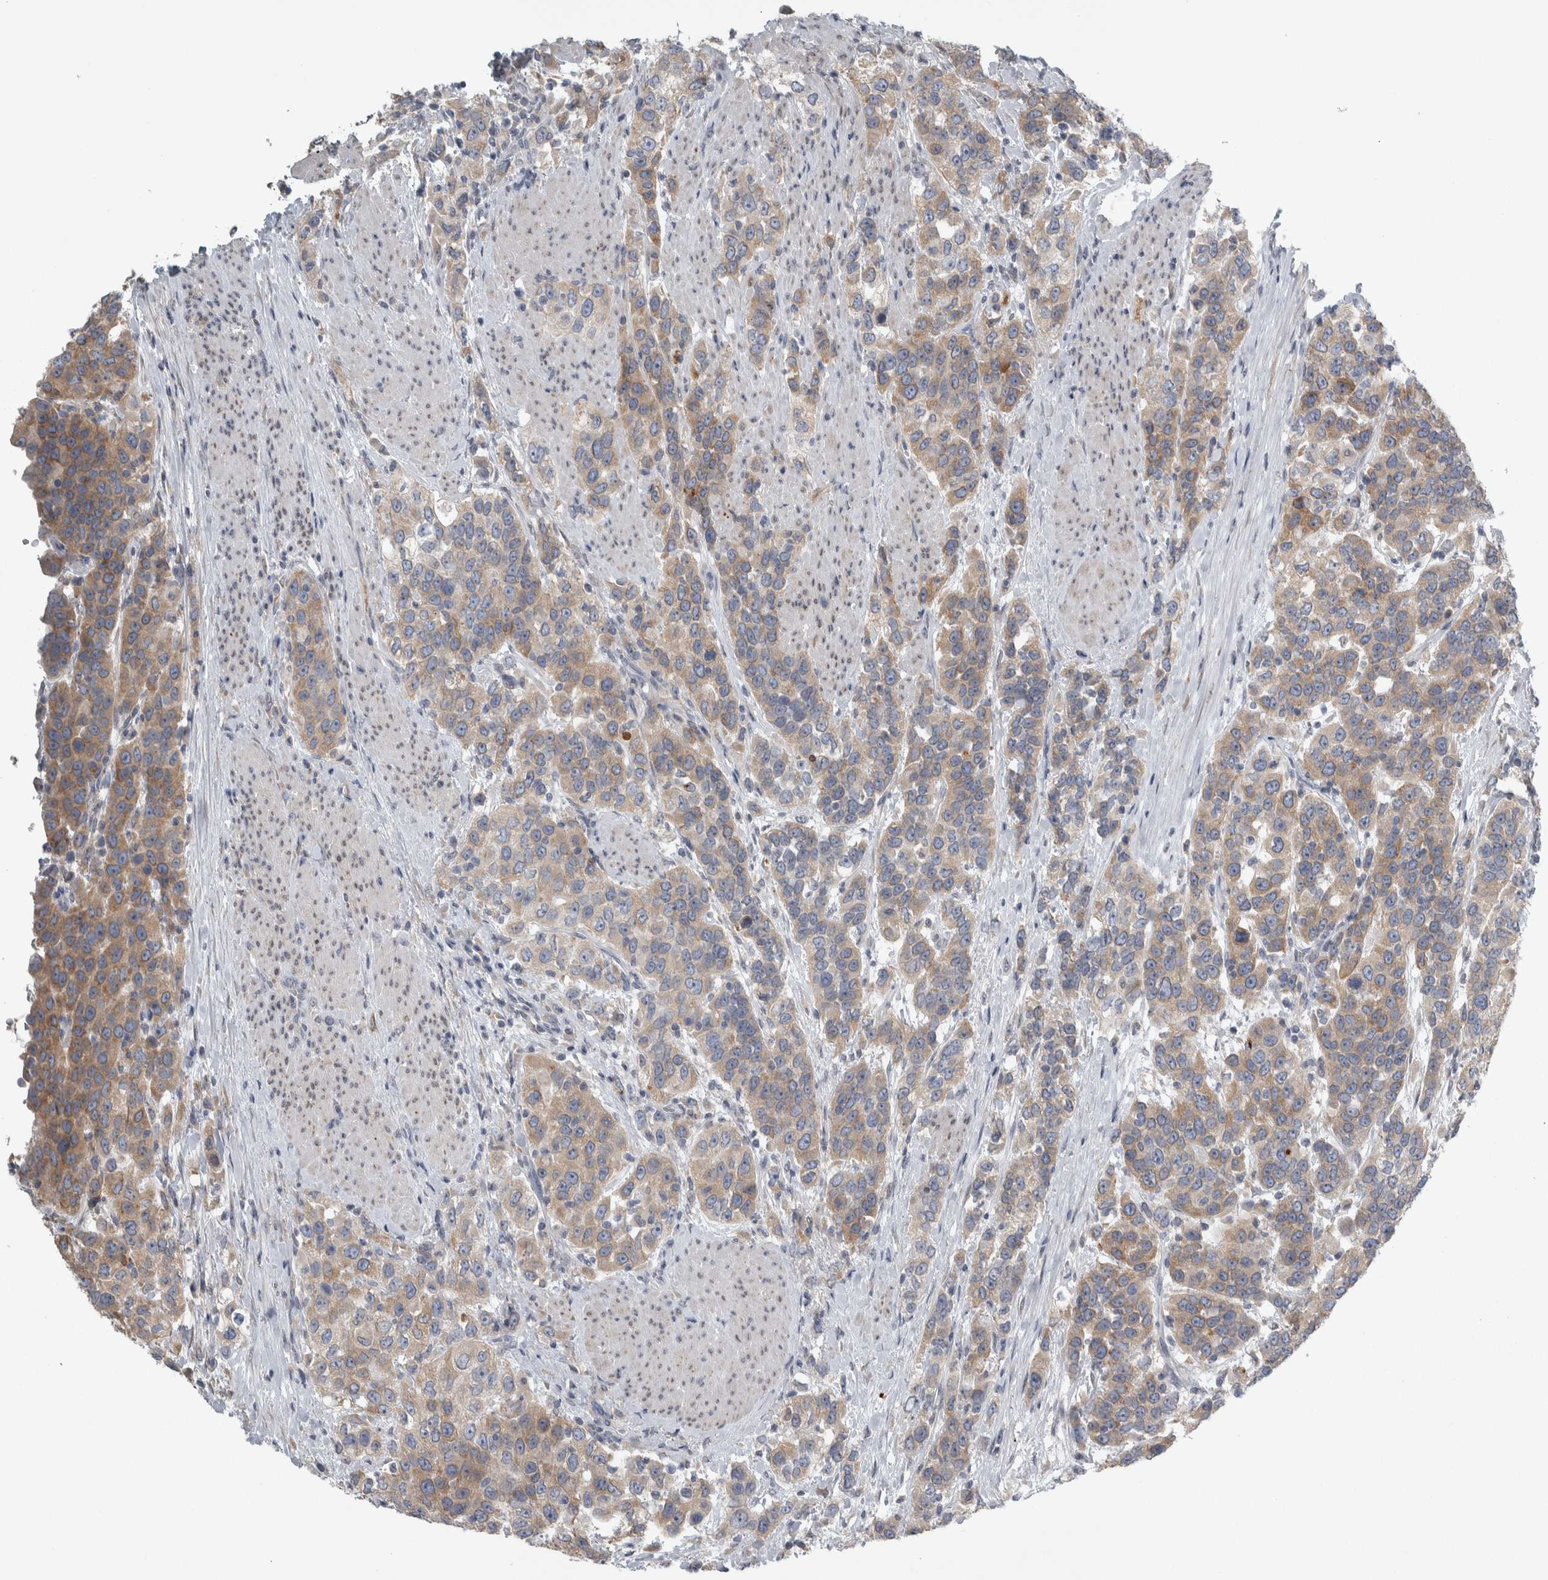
{"staining": {"intensity": "moderate", "quantity": ">75%", "location": "cytoplasmic/membranous"}, "tissue": "urothelial cancer", "cell_type": "Tumor cells", "image_type": "cancer", "snomed": [{"axis": "morphology", "description": "Urothelial carcinoma, High grade"}, {"axis": "topography", "description": "Urinary bladder"}], "caption": "Urothelial cancer stained with a brown dye reveals moderate cytoplasmic/membranous positive expression in approximately >75% of tumor cells.", "gene": "SIGMAR1", "patient": {"sex": "female", "age": 80}}